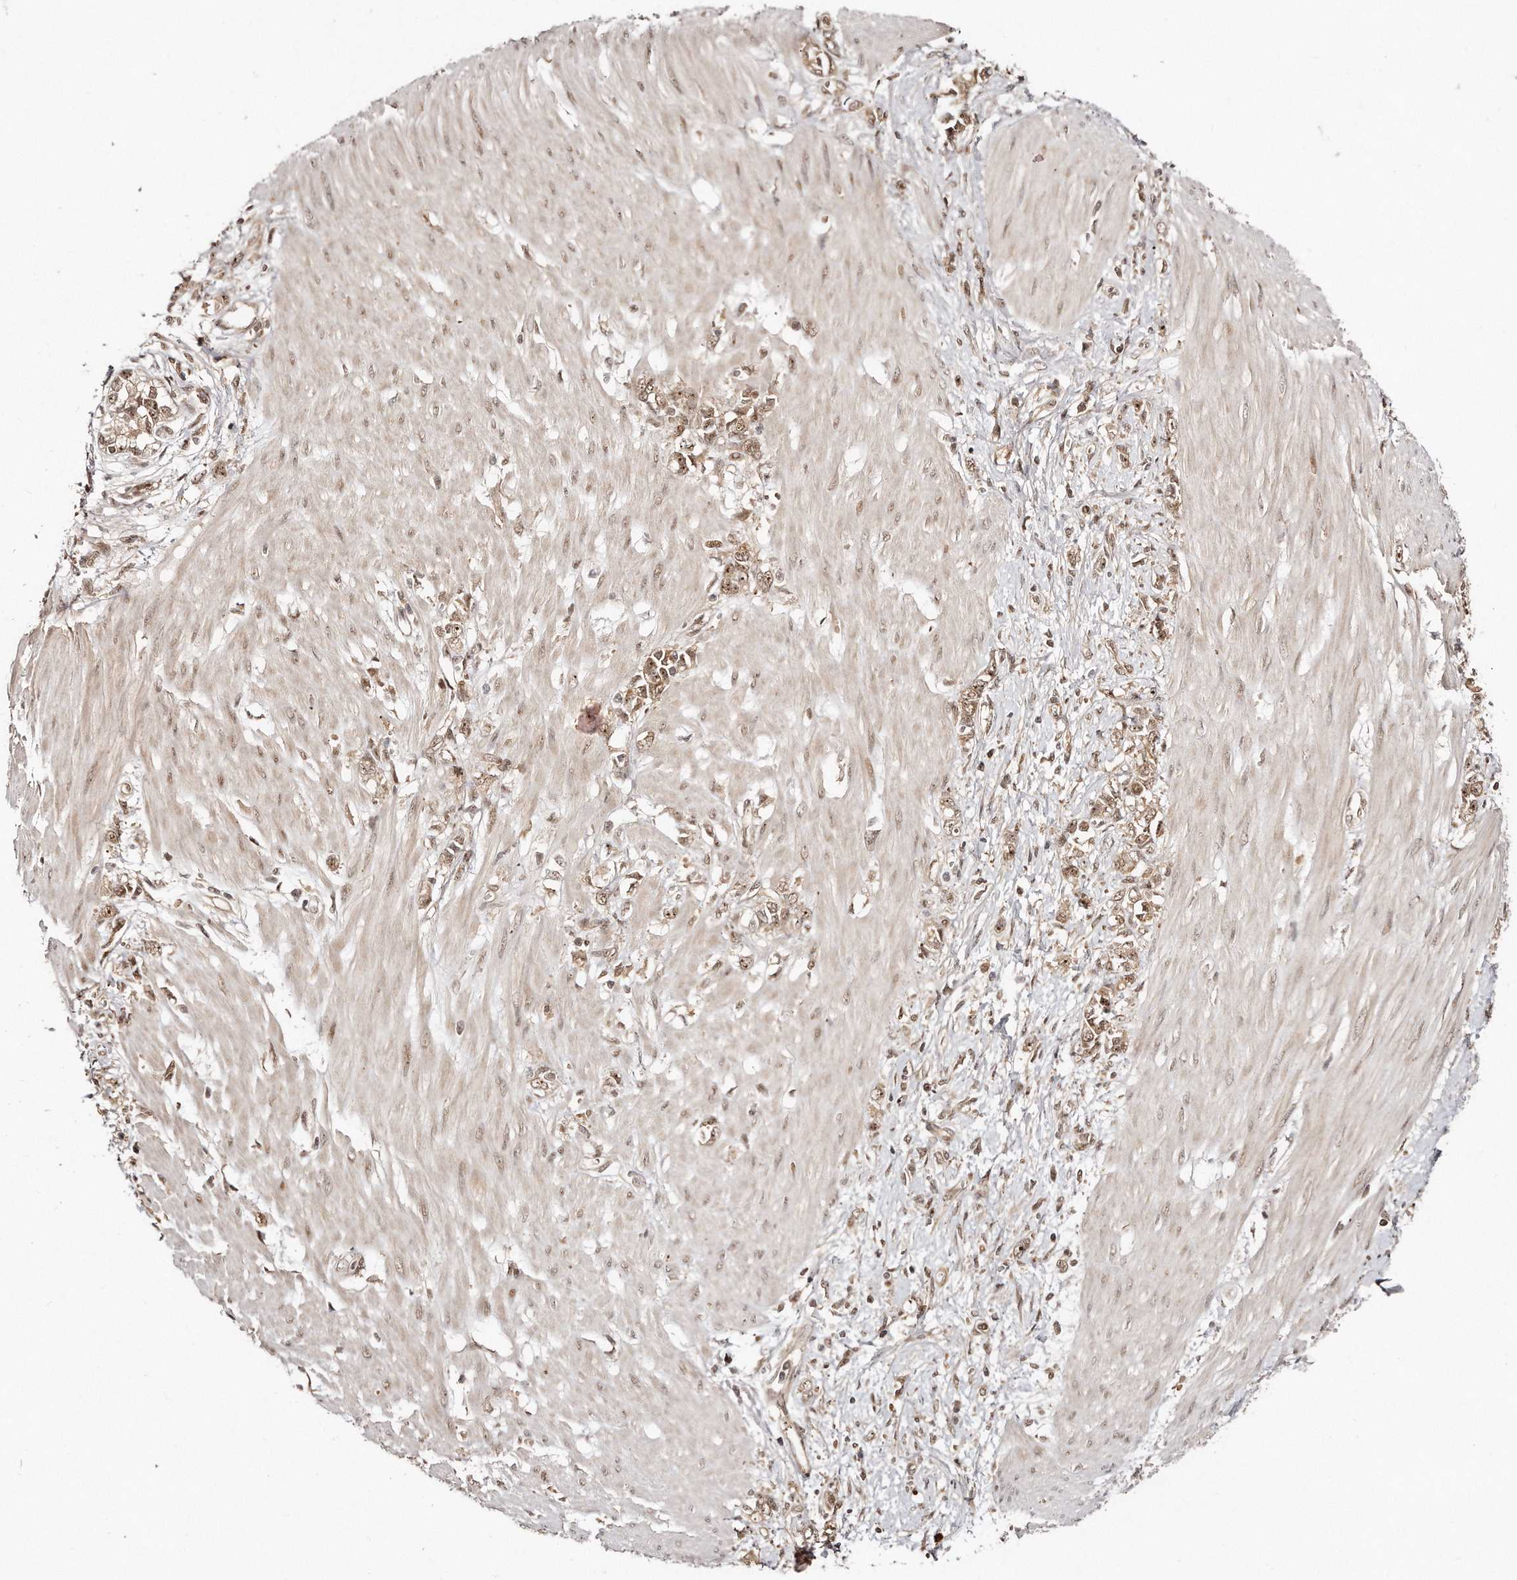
{"staining": {"intensity": "moderate", "quantity": ">75%", "location": "cytoplasmic/membranous,nuclear"}, "tissue": "stomach cancer", "cell_type": "Tumor cells", "image_type": "cancer", "snomed": [{"axis": "morphology", "description": "Adenocarcinoma, NOS"}, {"axis": "topography", "description": "Stomach"}], "caption": "IHC image of neoplastic tissue: human stomach adenocarcinoma stained using immunohistochemistry exhibits medium levels of moderate protein expression localized specifically in the cytoplasmic/membranous and nuclear of tumor cells, appearing as a cytoplasmic/membranous and nuclear brown color.", "gene": "SOX4", "patient": {"sex": "female", "age": 76}}